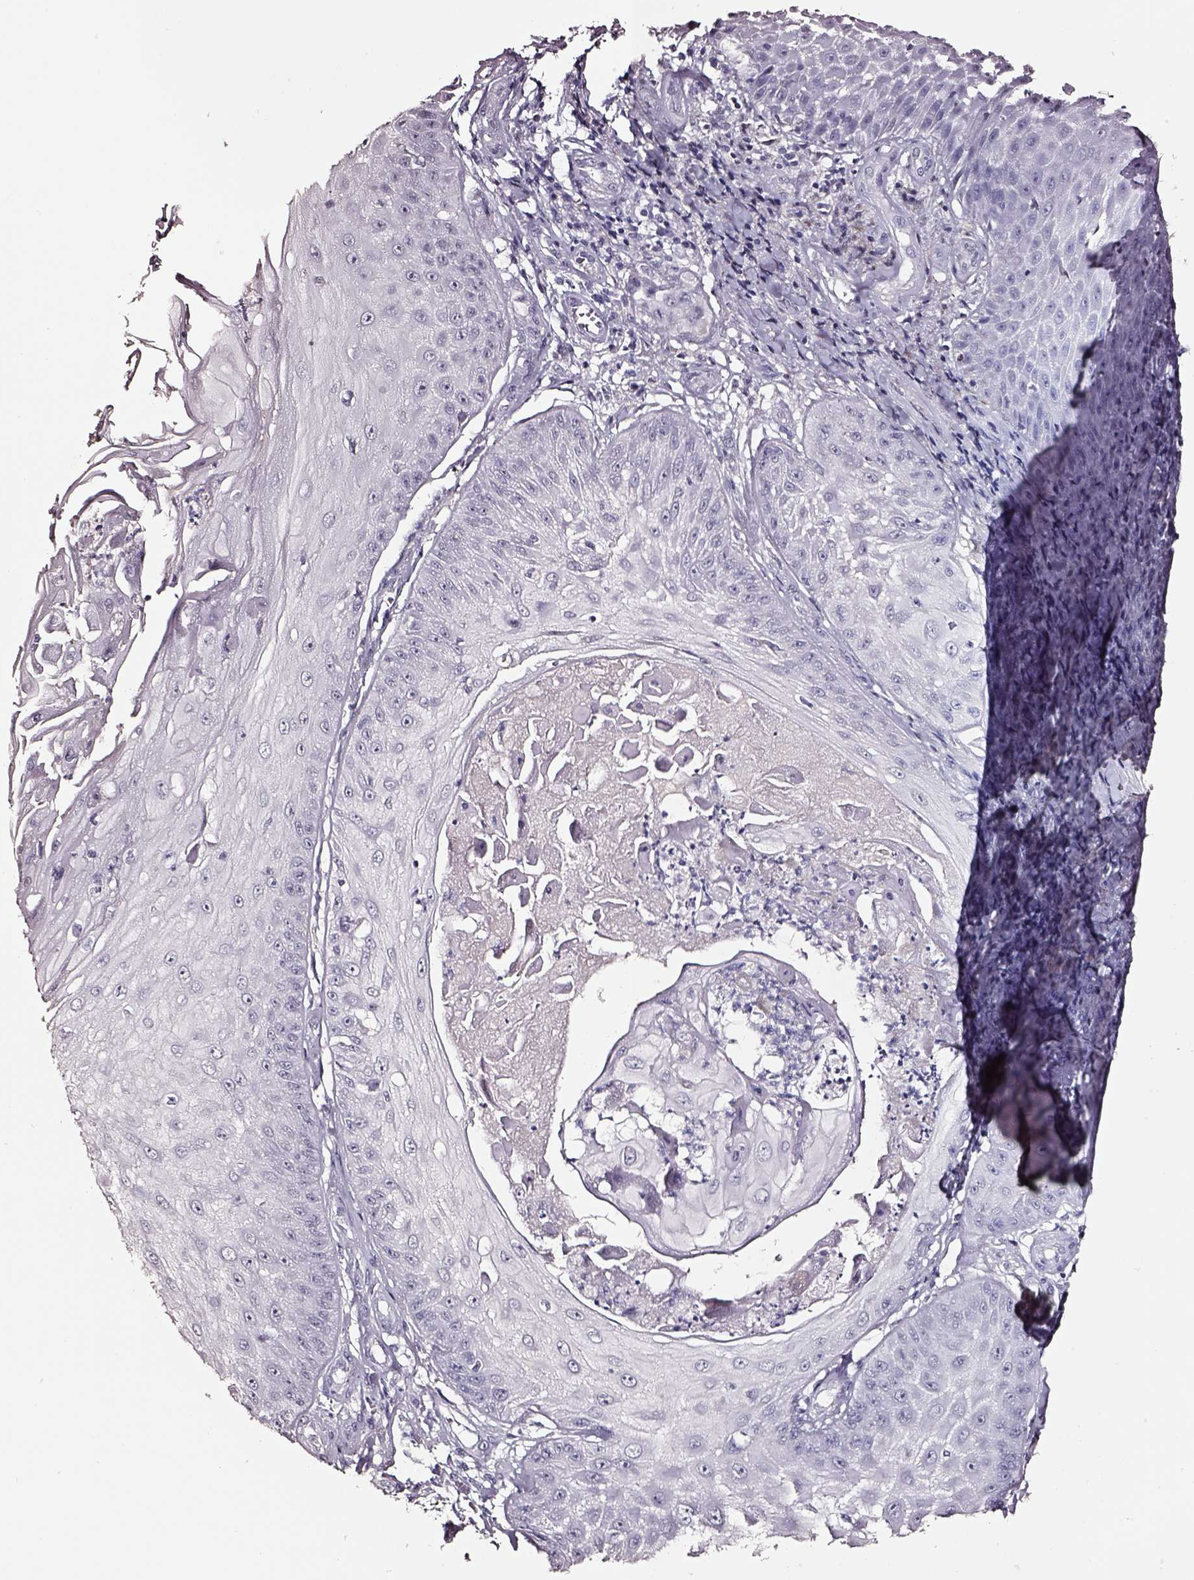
{"staining": {"intensity": "negative", "quantity": "none", "location": "none"}, "tissue": "skin cancer", "cell_type": "Tumor cells", "image_type": "cancer", "snomed": [{"axis": "morphology", "description": "Squamous cell carcinoma, NOS"}, {"axis": "topography", "description": "Skin"}], "caption": "Protein analysis of skin squamous cell carcinoma exhibits no significant staining in tumor cells.", "gene": "SMIM17", "patient": {"sex": "male", "age": 70}}